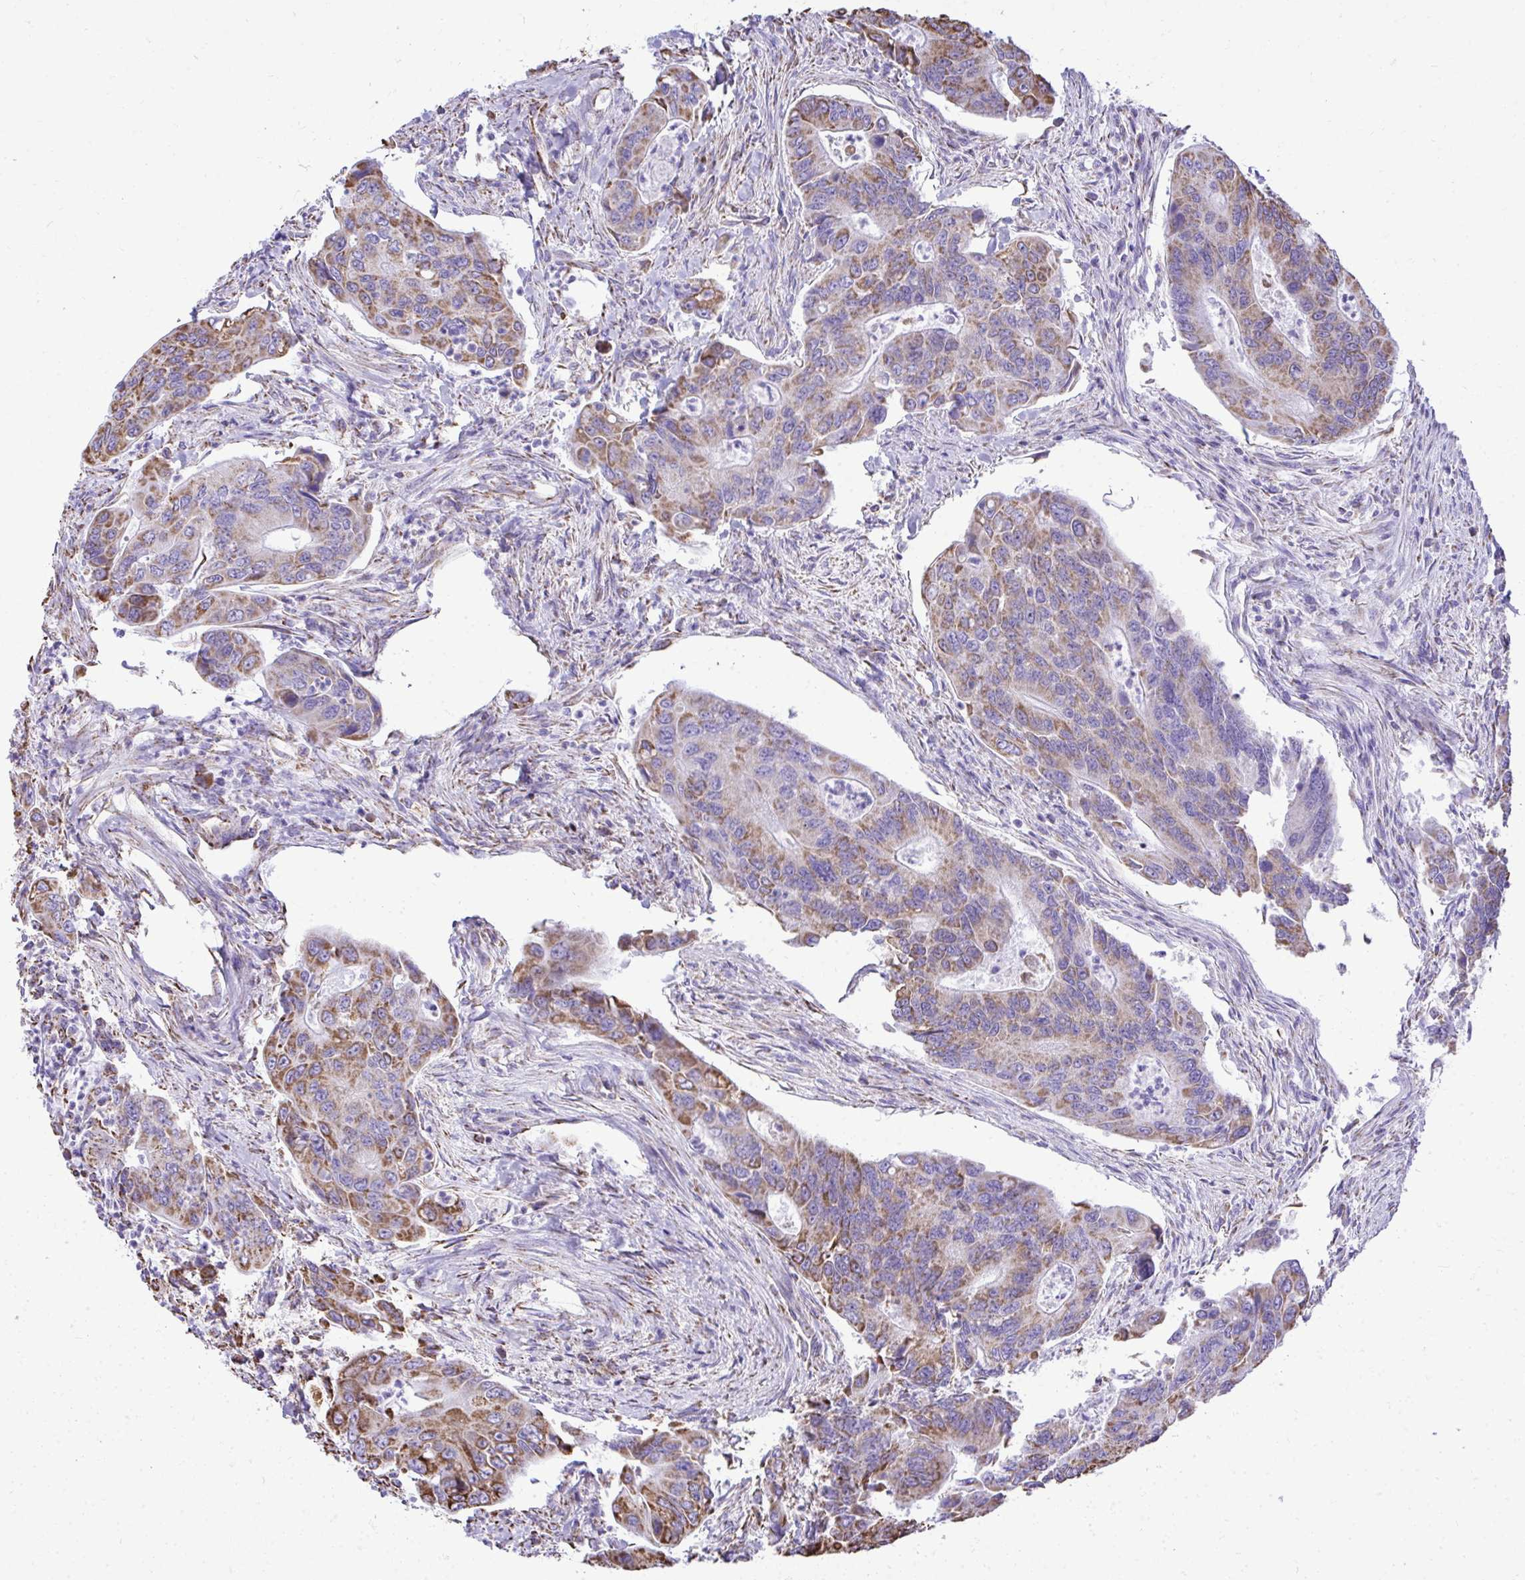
{"staining": {"intensity": "moderate", "quantity": "25%-75%", "location": "cytoplasmic/membranous"}, "tissue": "colorectal cancer", "cell_type": "Tumor cells", "image_type": "cancer", "snomed": [{"axis": "morphology", "description": "Adenocarcinoma, NOS"}, {"axis": "topography", "description": "Colon"}], "caption": "Colorectal adenocarcinoma was stained to show a protein in brown. There is medium levels of moderate cytoplasmic/membranous positivity in about 25%-75% of tumor cells.", "gene": "MPZL2", "patient": {"sex": "female", "age": 67}}